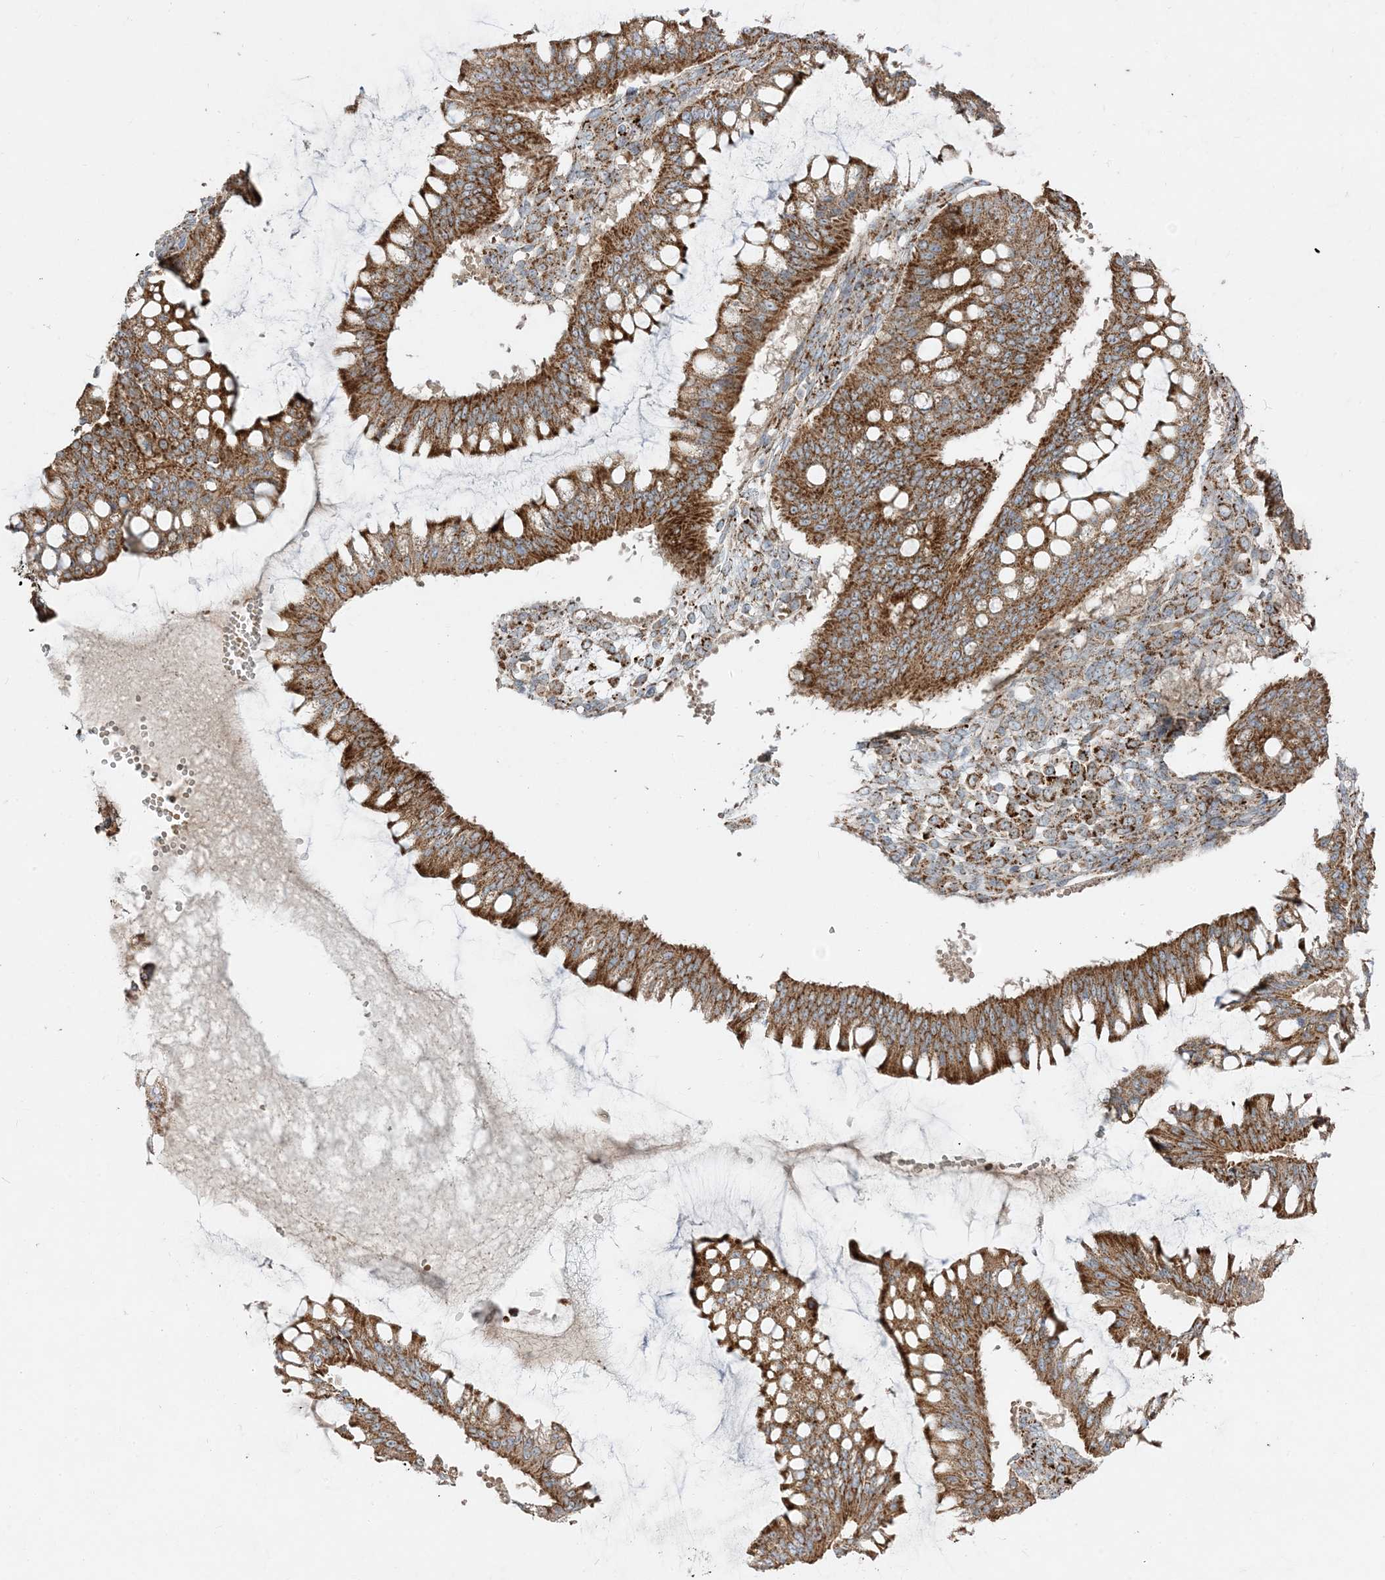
{"staining": {"intensity": "strong", "quantity": ">75%", "location": "cytoplasmic/membranous"}, "tissue": "ovarian cancer", "cell_type": "Tumor cells", "image_type": "cancer", "snomed": [{"axis": "morphology", "description": "Cystadenocarcinoma, mucinous, NOS"}, {"axis": "topography", "description": "Ovary"}], "caption": "Immunohistochemical staining of mucinous cystadenocarcinoma (ovarian) demonstrates high levels of strong cytoplasmic/membranous expression in about >75% of tumor cells.", "gene": "AARS2", "patient": {"sex": "female", "age": 73}}